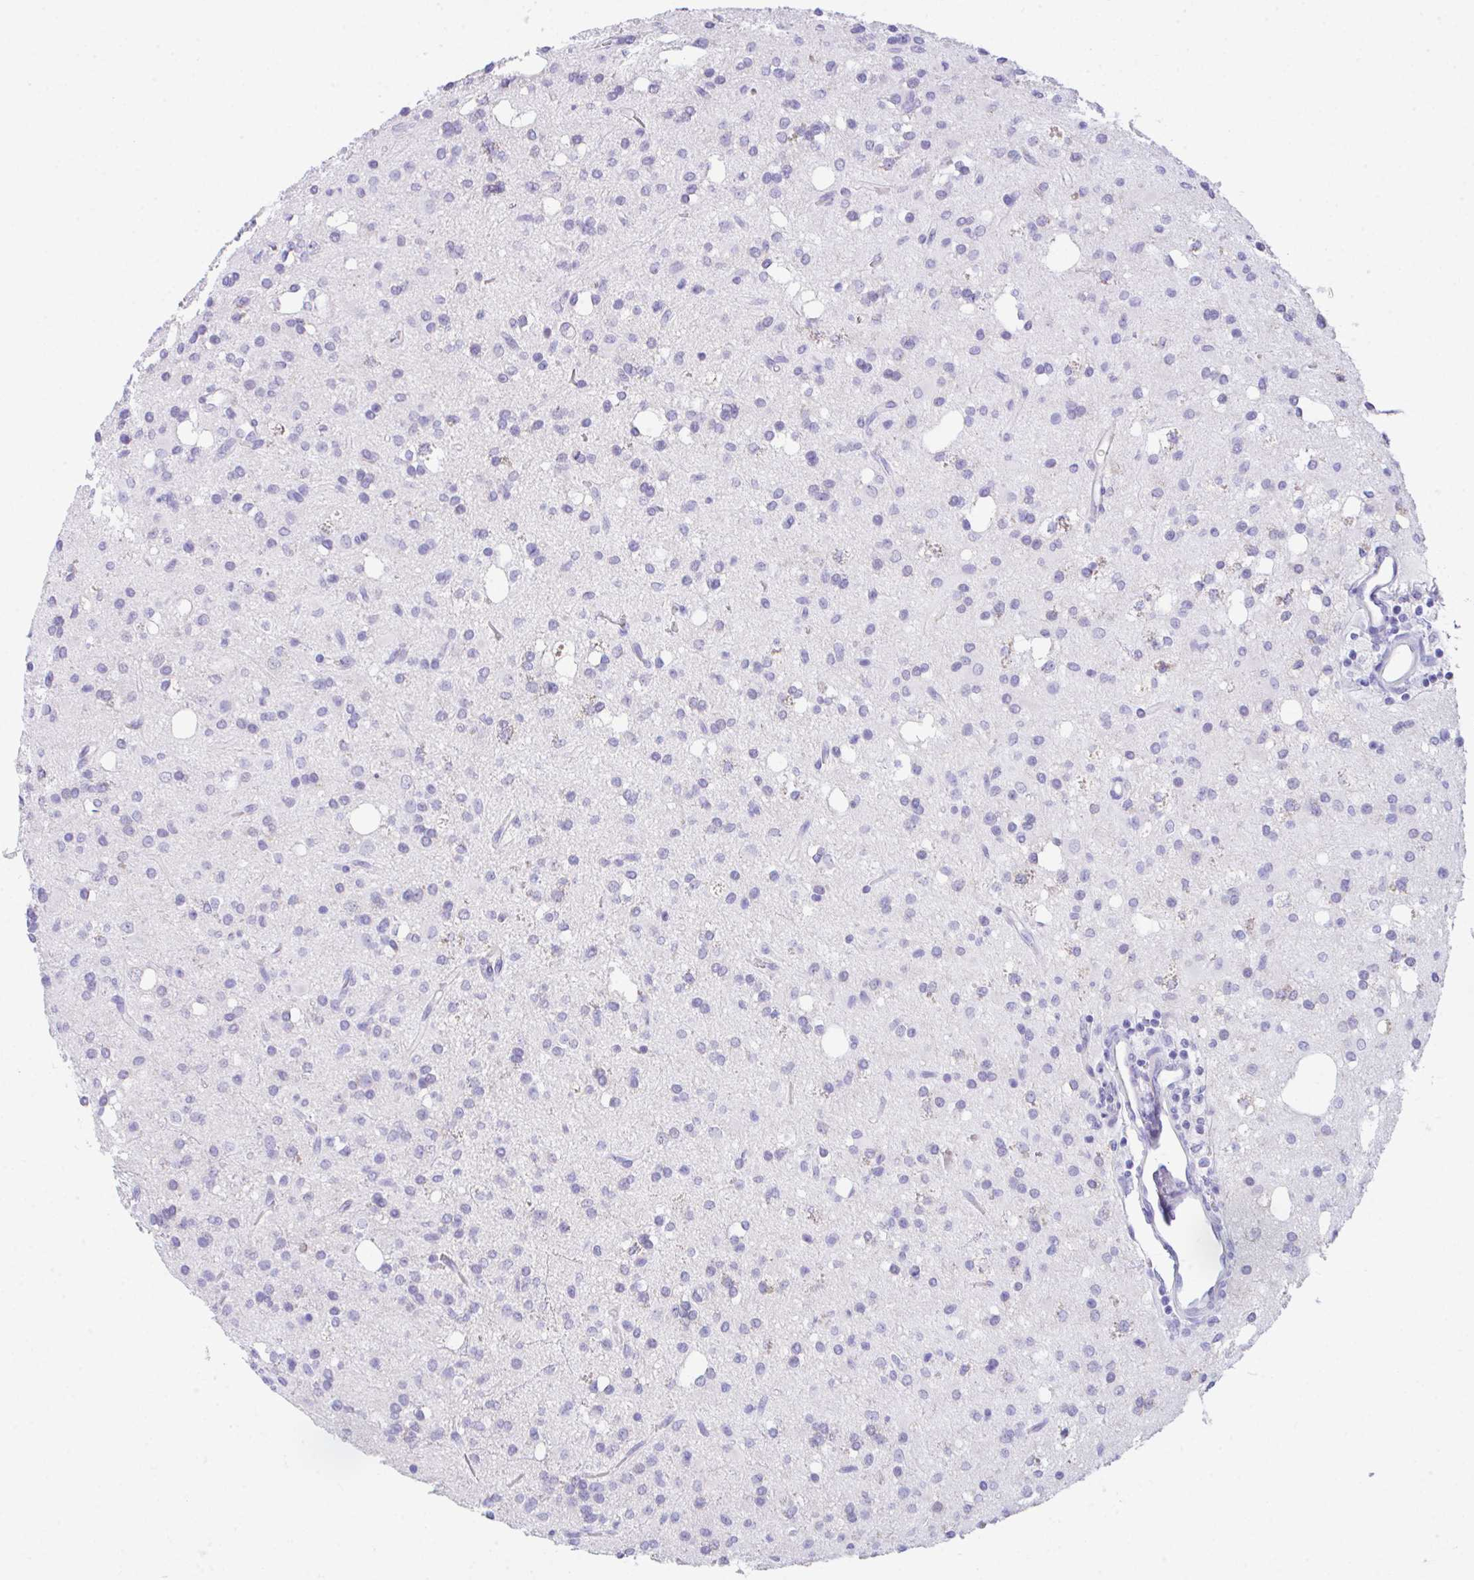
{"staining": {"intensity": "negative", "quantity": "none", "location": "none"}, "tissue": "glioma", "cell_type": "Tumor cells", "image_type": "cancer", "snomed": [{"axis": "morphology", "description": "Glioma, malignant, Low grade"}, {"axis": "topography", "description": "Brain"}], "caption": "Glioma was stained to show a protein in brown. There is no significant expression in tumor cells. (Stains: DAB immunohistochemistry with hematoxylin counter stain, Microscopy: brightfield microscopy at high magnification).", "gene": "HOXB4", "patient": {"sex": "female", "age": 33}}